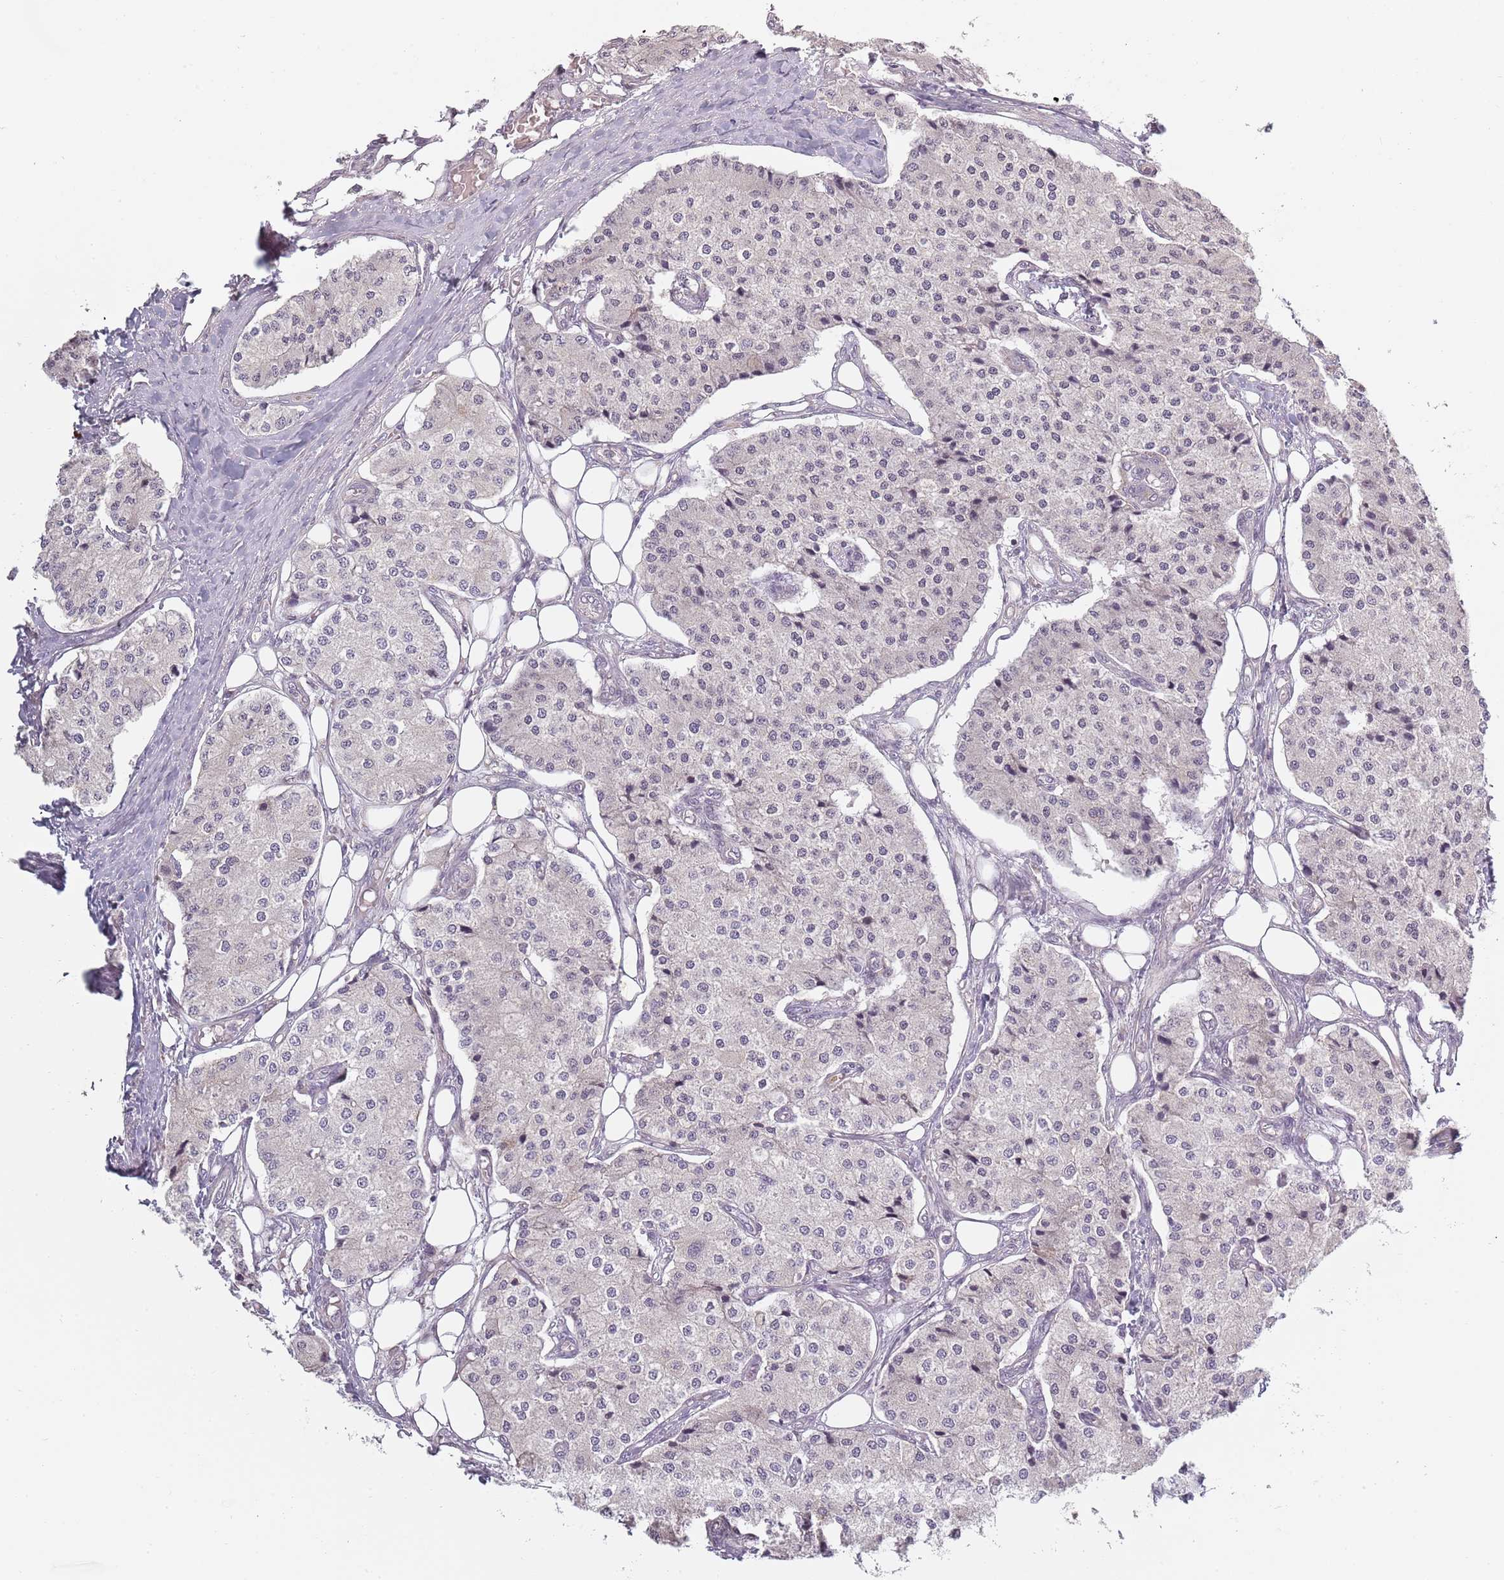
{"staining": {"intensity": "negative", "quantity": "none", "location": "none"}, "tissue": "carcinoid", "cell_type": "Tumor cells", "image_type": "cancer", "snomed": [{"axis": "morphology", "description": "Carcinoid, malignant, NOS"}, {"axis": "topography", "description": "Colon"}], "caption": "High power microscopy photomicrograph of an immunohistochemistry image of carcinoid, revealing no significant expression in tumor cells. (DAB IHC, high magnification).", "gene": "CC2D2B", "patient": {"sex": "female", "age": 52}}